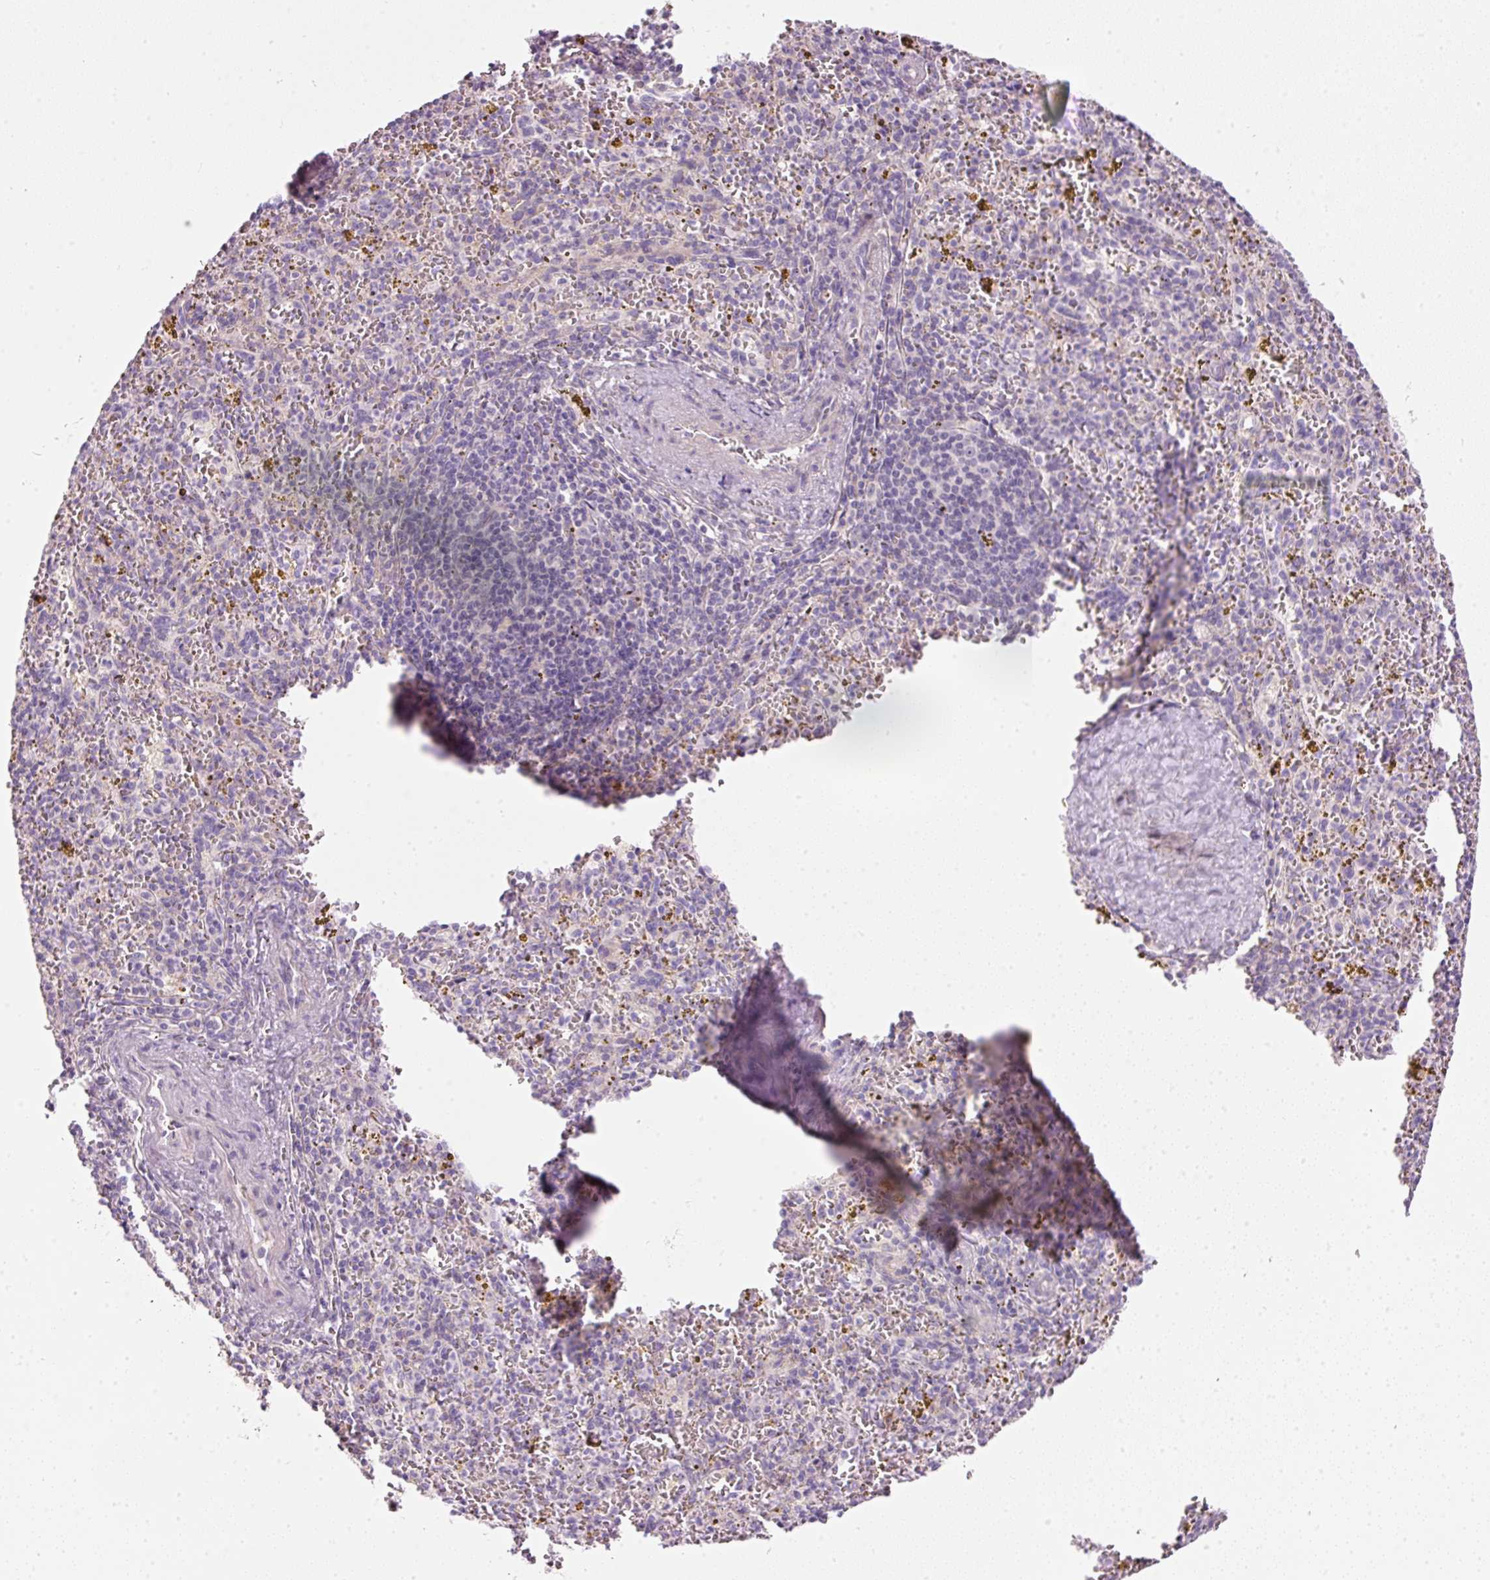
{"staining": {"intensity": "negative", "quantity": "none", "location": "none"}, "tissue": "spleen", "cell_type": "Cells in red pulp", "image_type": "normal", "snomed": [{"axis": "morphology", "description": "Normal tissue, NOS"}, {"axis": "topography", "description": "Spleen"}], "caption": "This is an IHC photomicrograph of unremarkable human spleen. There is no staining in cells in red pulp.", "gene": "KPNA5", "patient": {"sex": "male", "age": 57}}